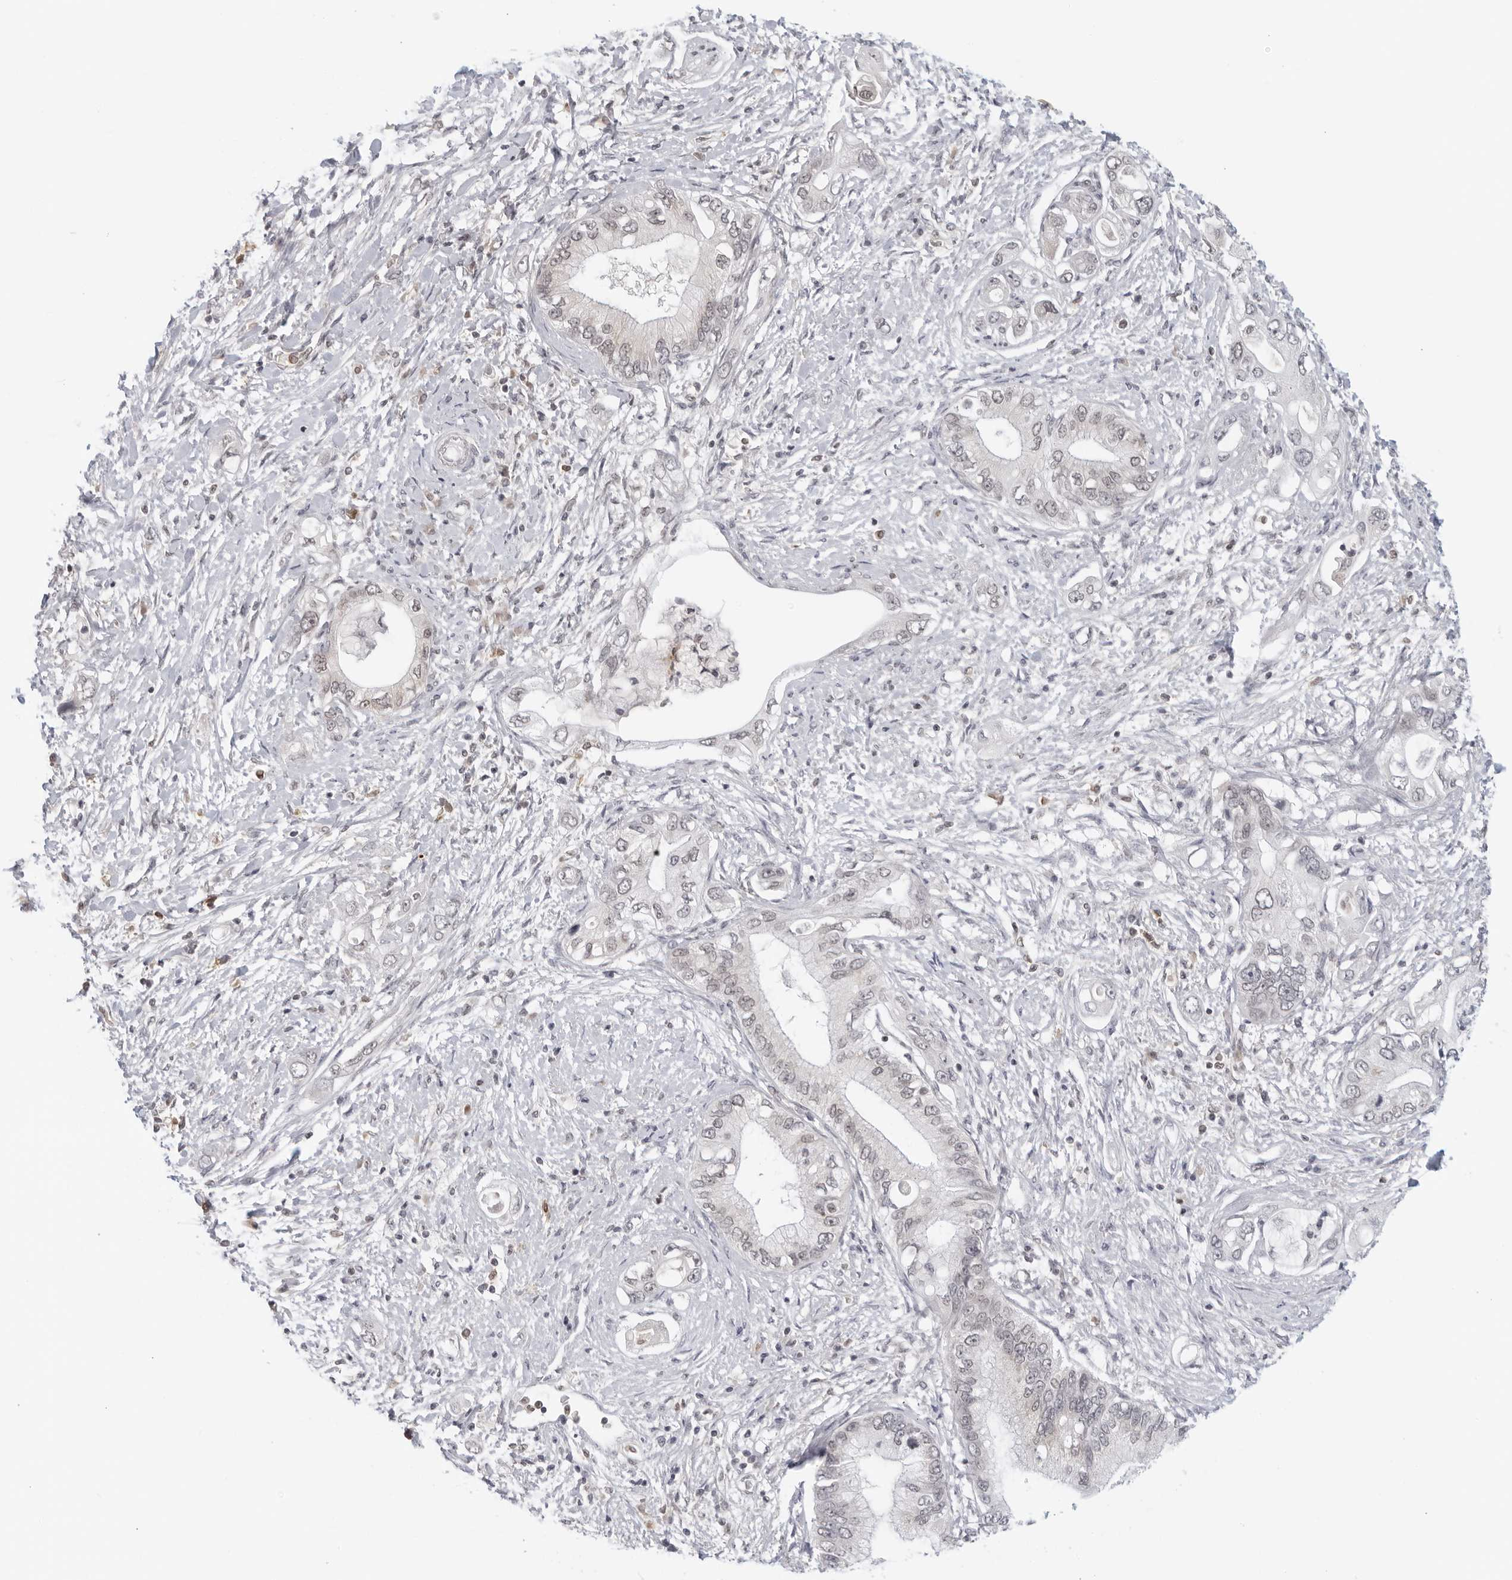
{"staining": {"intensity": "weak", "quantity": "<25%", "location": "nuclear"}, "tissue": "pancreatic cancer", "cell_type": "Tumor cells", "image_type": "cancer", "snomed": [{"axis": "morphology", "description": "Inflammation, NOS"}, {"axis": "morphology", "description": "Adenocarcinoma, NOS"}, {"axis": "topography", "description": "Pancreas"}], "caption": "This is an IHC image of pancreatic cancer (adenocarcinoma). There is no expression in tumor cells.", "gene": "RAB11FIP3", "patient": {"sex": "female", "age": 56}}